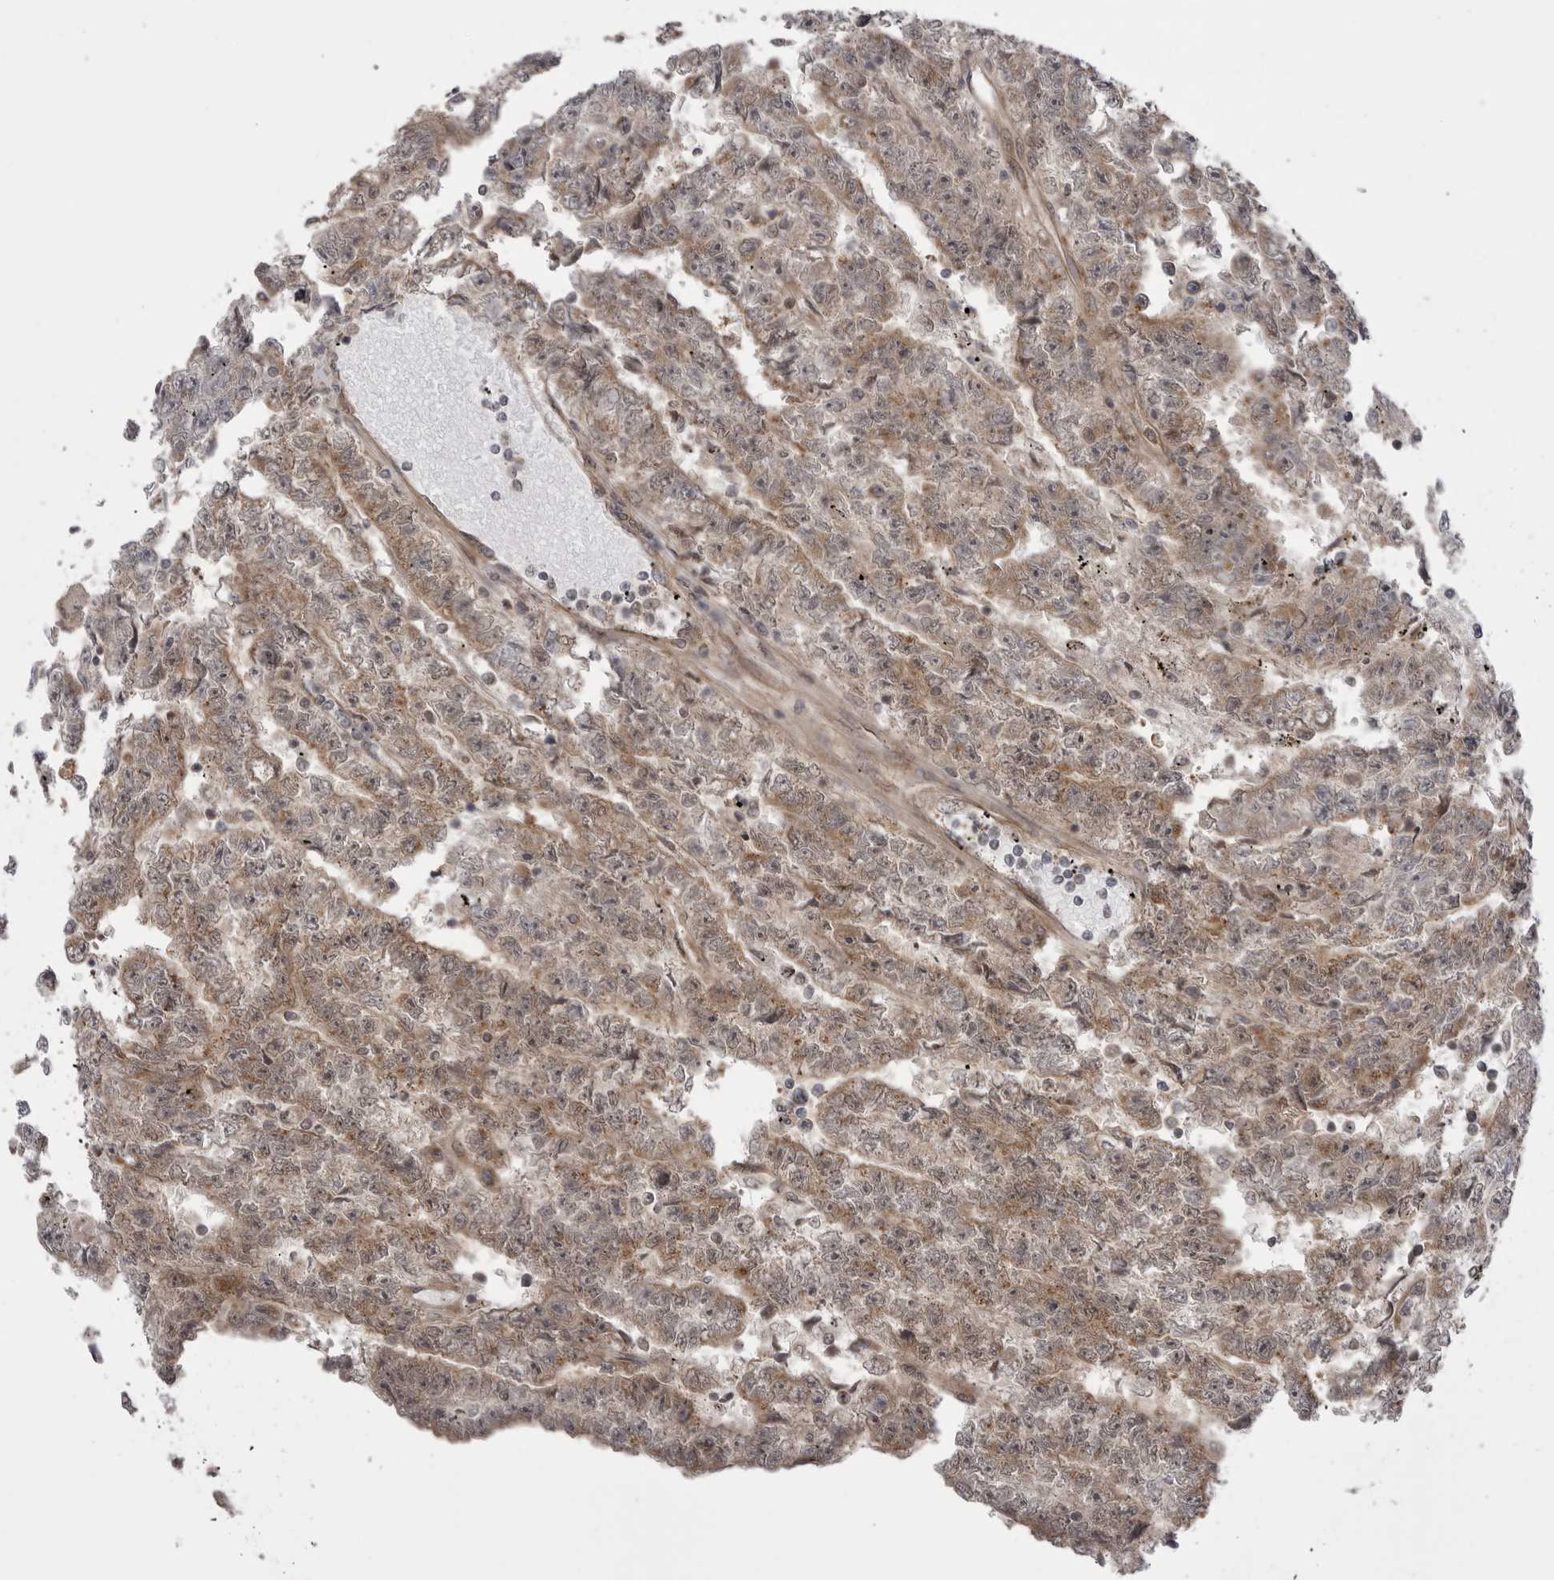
{"staining": {"intensity": "weak", "quantity": ">75%", "location": "cytoplasmic/membranous"}, "tissue": "testis cancer", "cell_type": "Tumor cells", "image_type": "cancer", "snomed": [{"axis": "morphology", "description": "Carcinoma, Embryonal, NOS"}, {"axis": "topography", "description": "Testis"}], "caption": "Human embryonal carcinoma (testis) stained with a protein marker demonstrates weak staining in tumor cells.", "gene": "PDCL", "patient": {"sex": "male", "age": 25}}